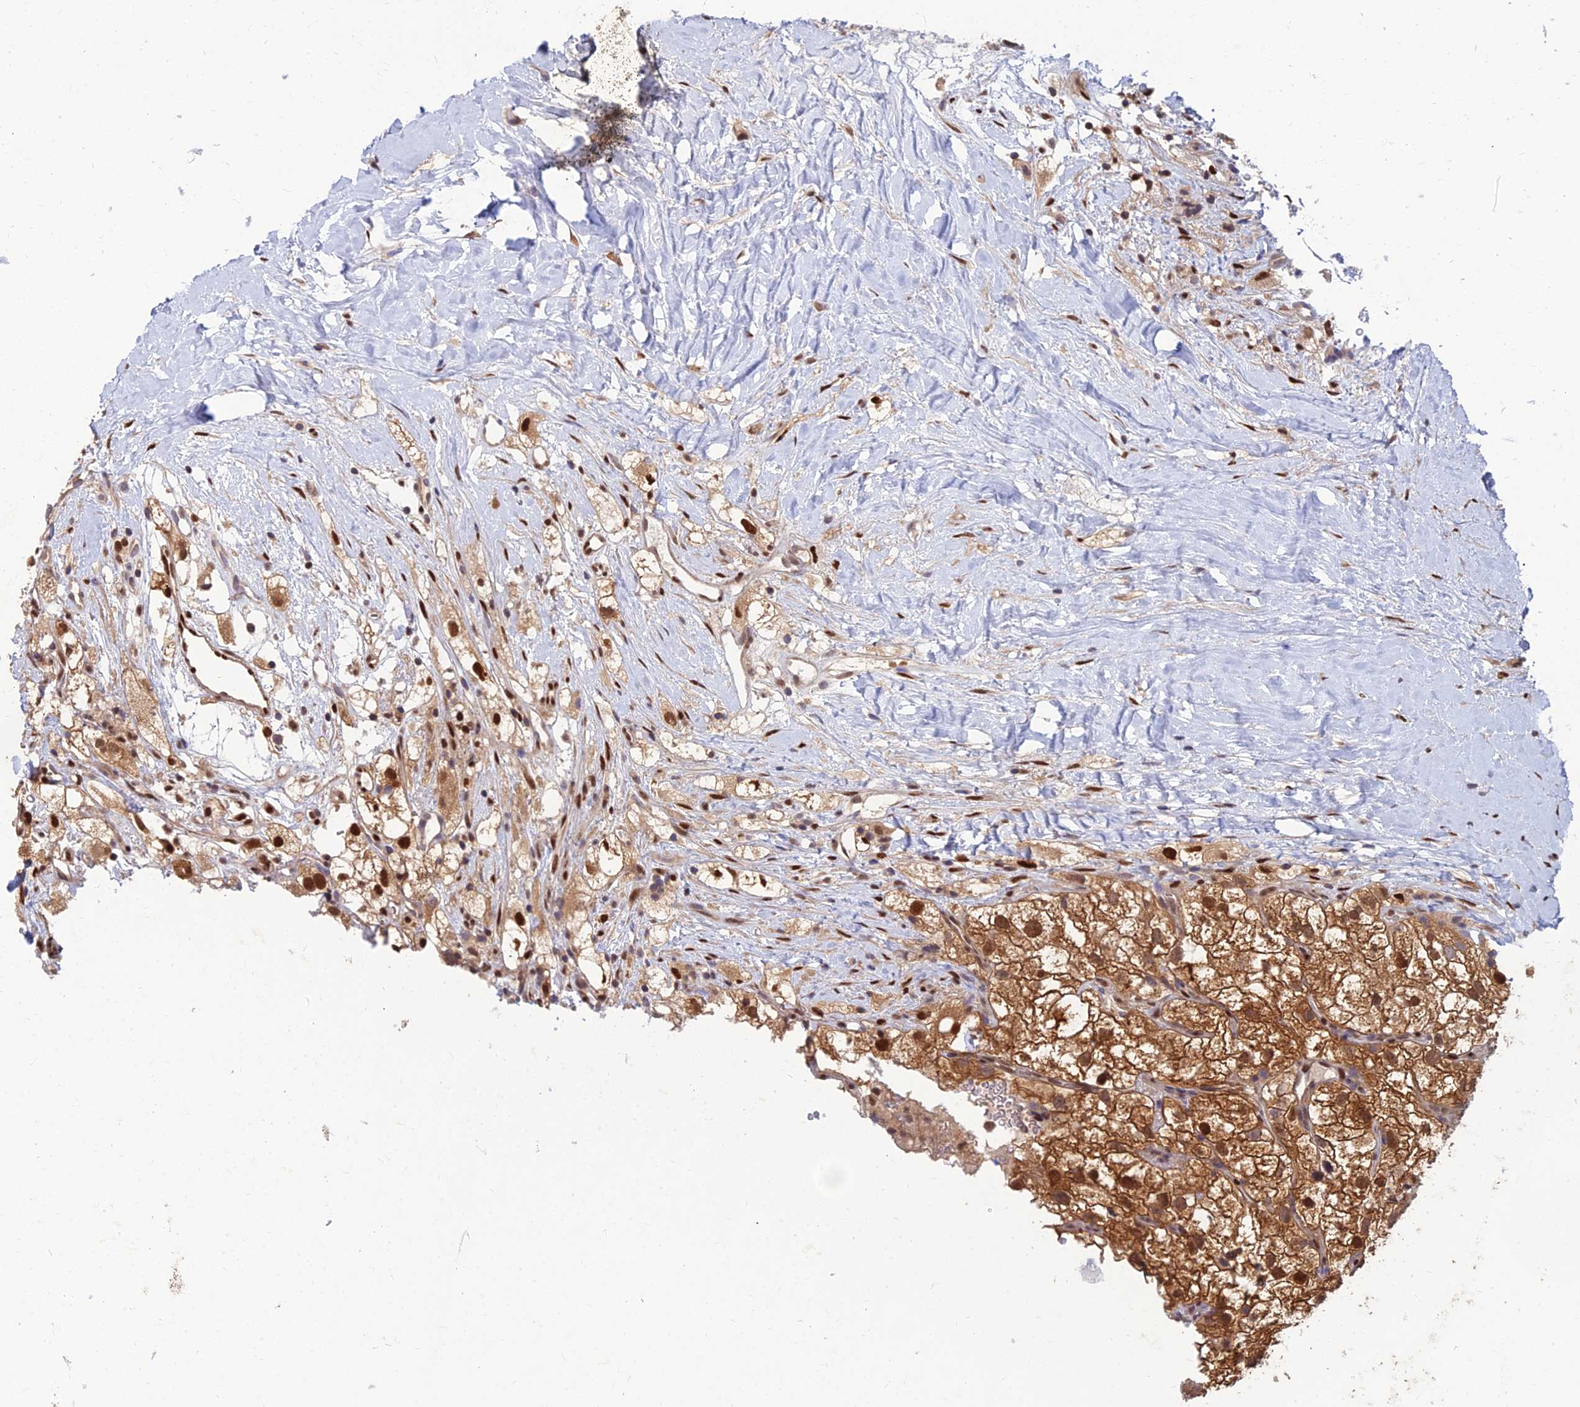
{"staining": {"intensity": "moderate", "quantity": ">75%", "location": "cytoplasmic/membranous,nuclear"}, "tissue": "renal cancer", "cell_type": "Tumor cells", "image_type": "cancer", "snomed": [{"axis": "morphology", "description": "Adenocarcinoma, NOS"}, {"axis": "topography", "description": "Kidney"}], "caption": "Protein analysis of renal cancer tissue exhibits moderate cytoplasmic/membranous and nuclear expression in about >75% of tumor cells. (DAB IHC, brown staining for protein, blue staining for nuclei).", "gene": "DNPEP", "patient": {"sex": "male", "age": 59}}